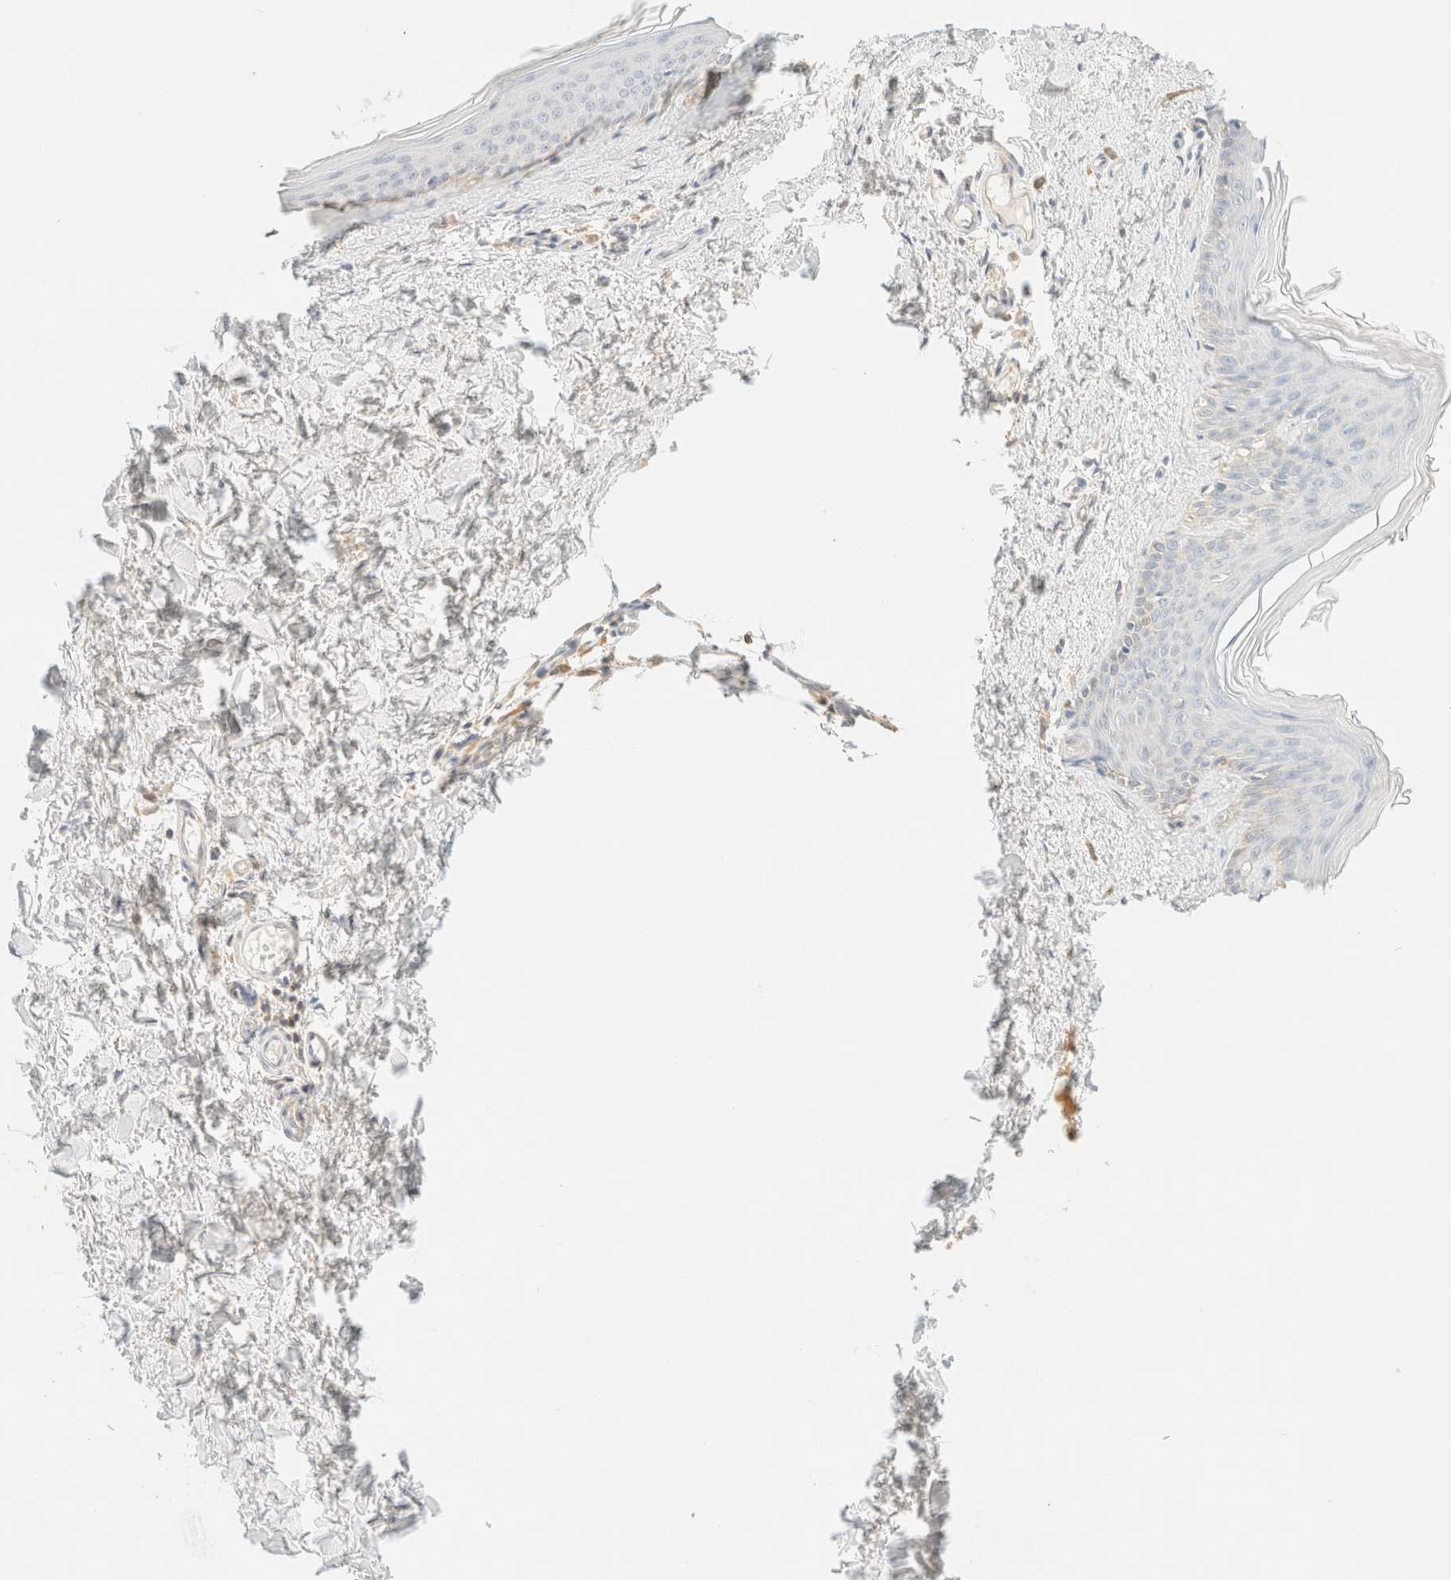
{"staining": {"intensity": "moderate", "quantity": "25%-75%", "location": "cytoplasmic/membranous"}, "tissue": "skin", "cell_type": "Fibroblasts", "image_type": "normal", "snomed": [{"axis": "morphology", "description": "Normal tissue, NOS"}, {"axis": "topography", "description": "Skin"}], "caption": "The immunohistochemical stain labels moderate cytoplasmic/membranous positivity in fibroblasts of normal skin.", "gene": "FHOD1", "patient": {"sex": "female", "age": 27}}